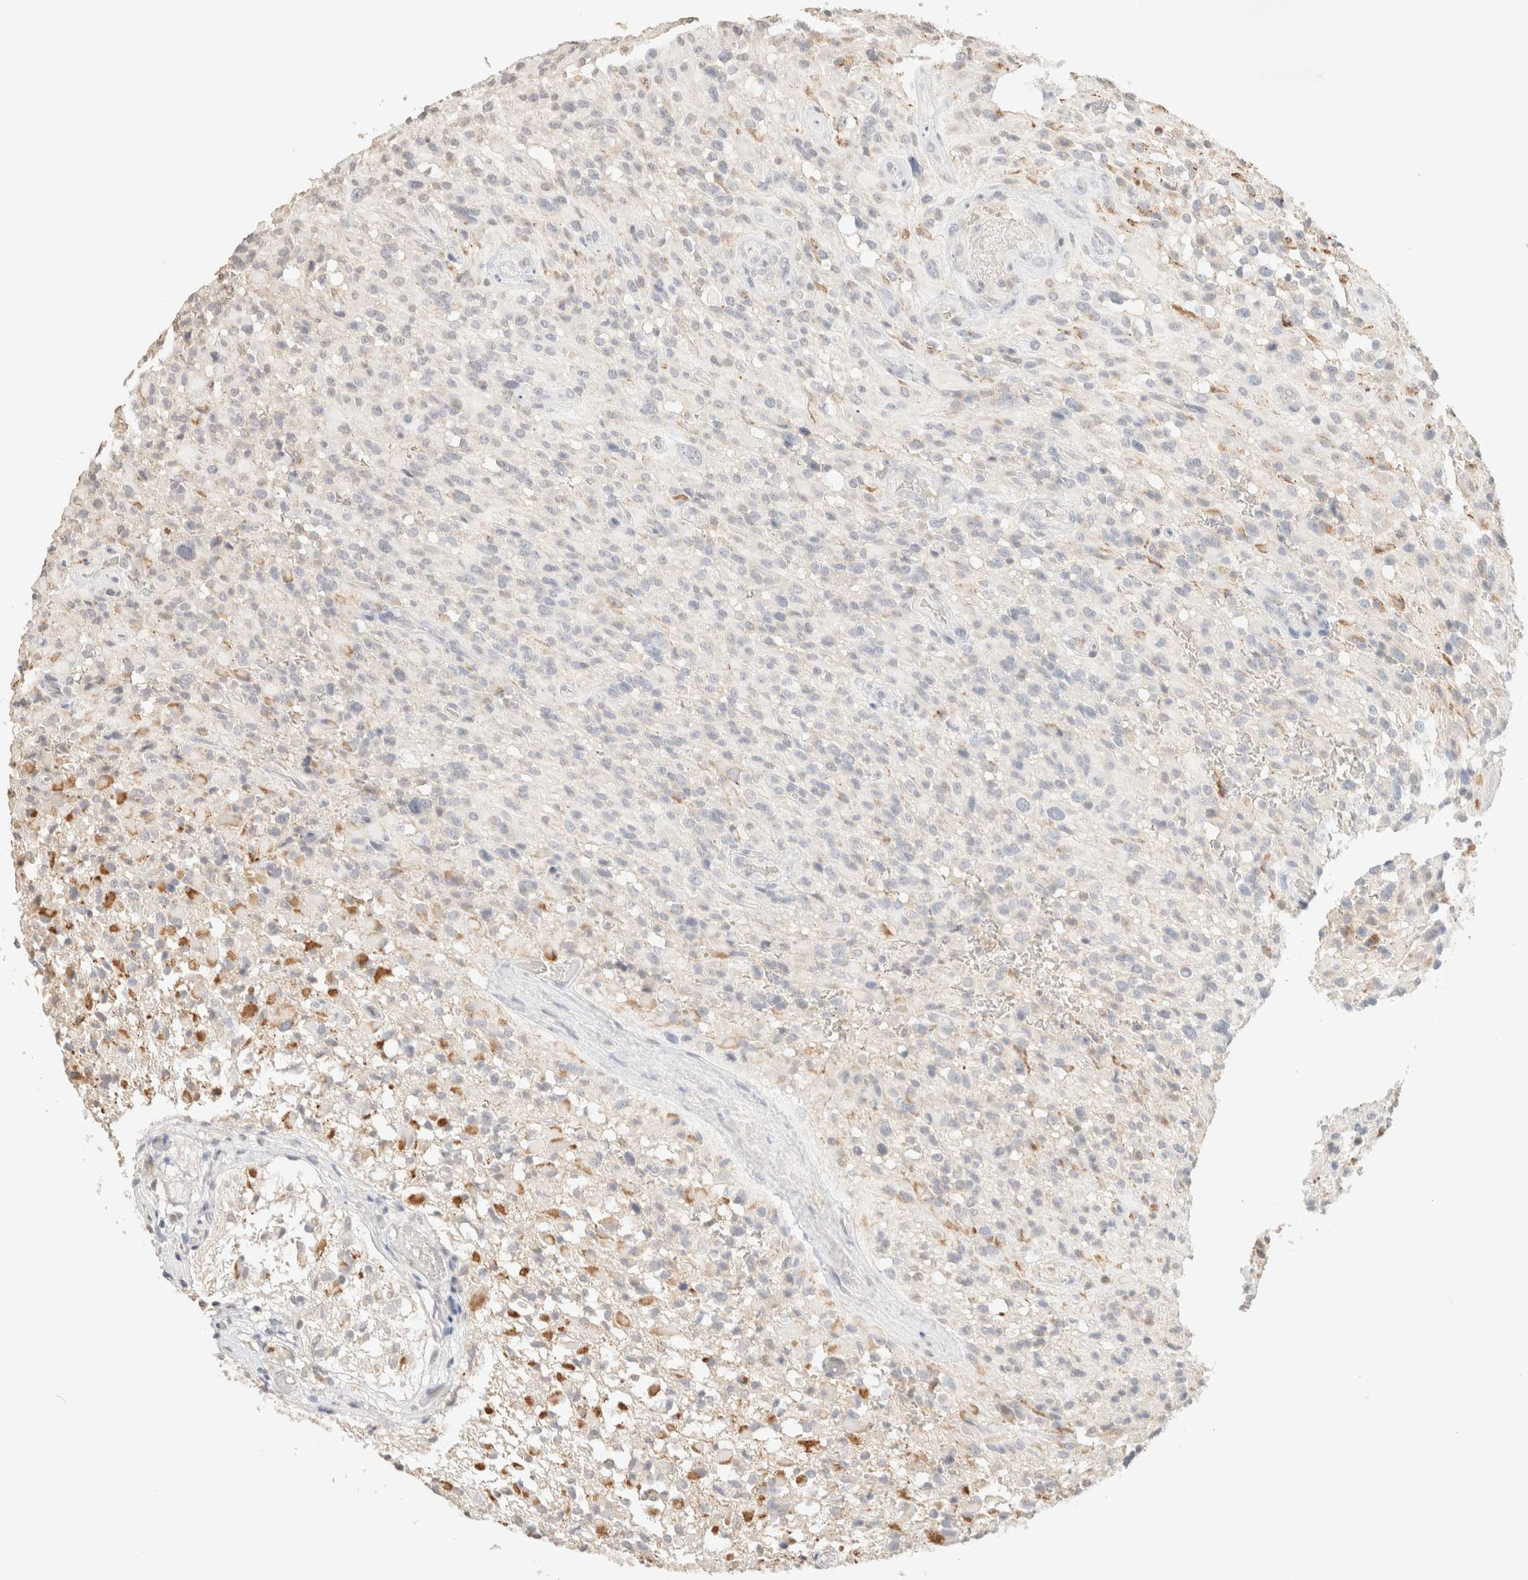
{"staining": {"intensity": "negative", "quantity": "none", "location": "none"}, "tissue": "glioma", "cell_type": "Tumor cells", "image_type": "cancer", "snomed": [{"axis": "morphology", "description": "Glioma, malignant, High grade"}, {"axis": "topography", "description": "Brain"}], "caption": "IHC histopathology image of neoplastic tissue: human glioma stained with DAB reveals no significant protein staining in tumor cells.", "gene": "CPA1", "patient": {"sex": "male", "age": 71}}